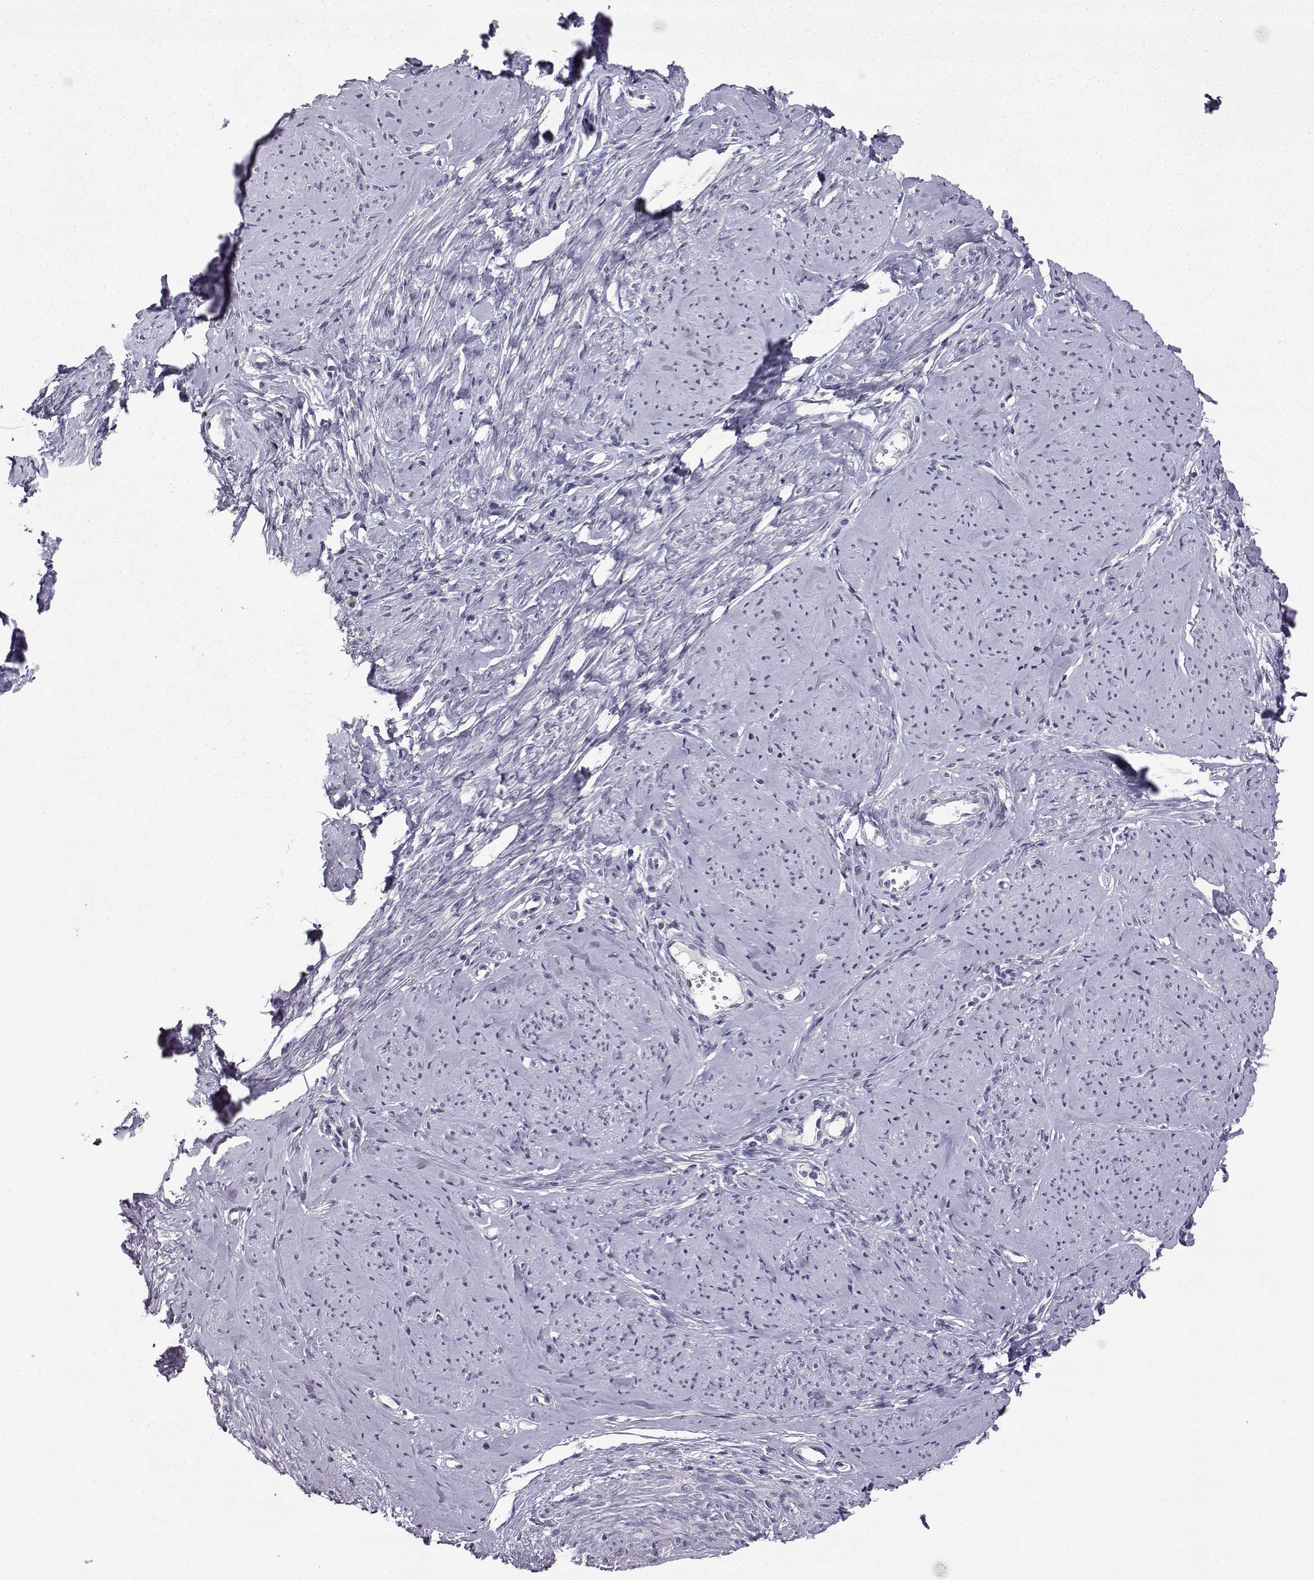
{"staining": {"intensity": "negative", "quantity": "none", "location": "none"}, "tissue": "smooth muscle", "cell_type": "Smooth muscle cells", "image_type": "normal", "snomed": [{"axis": "morphology", "description": "Normal tissue, NOS"}, {"axis": "topography", "description": "Smooth muscle"}], "caption": "Immunohistochemistry (IHC) image of unremarkable smooth muscle: human smooth muscle stained with DAB (3,3'-diaminobenzidine) reveals no significant protein staining in smooth muscle cells.", "gene": "AKR1B1", "patient": {"sex": "female", "age": 48}}